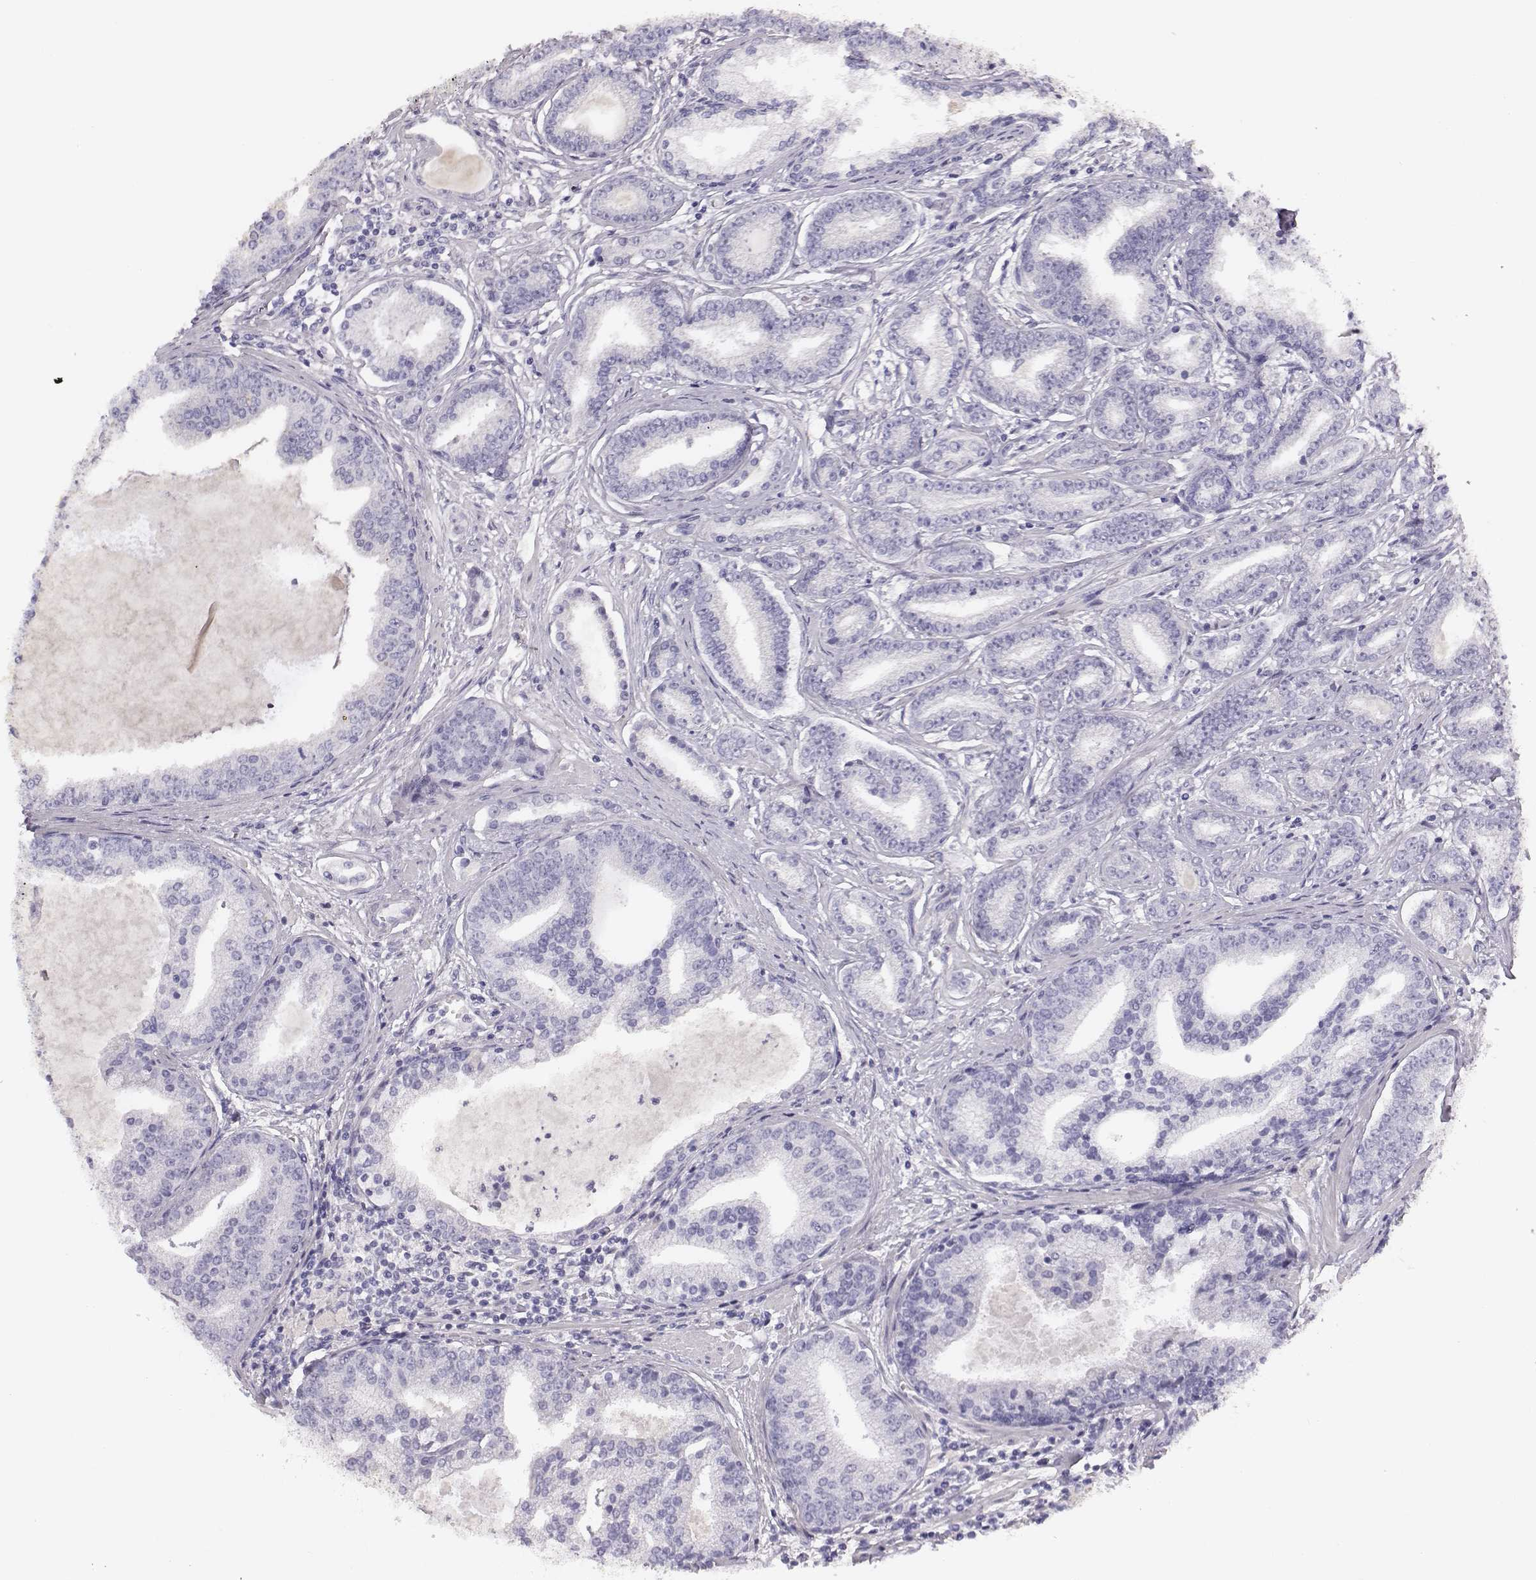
{"staining": {"intensity": "negative", "quantity": "none", "location": "none"}, "tissue": "prostate cancer", "cell_type": "Tumor cells", "image_type": "cancer", "snomed": [{"axis": "morphology", "description": "Adenocarcinoma, NOS"}, {"axis": "topography", "description": "Prostate"}], "caption": "Immunohistochemistry (IHC) micrograph of human prostate cancer stained for a protein (brown), which demonstrates no expression in tumor cells.", "gene": "GUCA1A", "patient": {"sex": "male", "age": 64}}